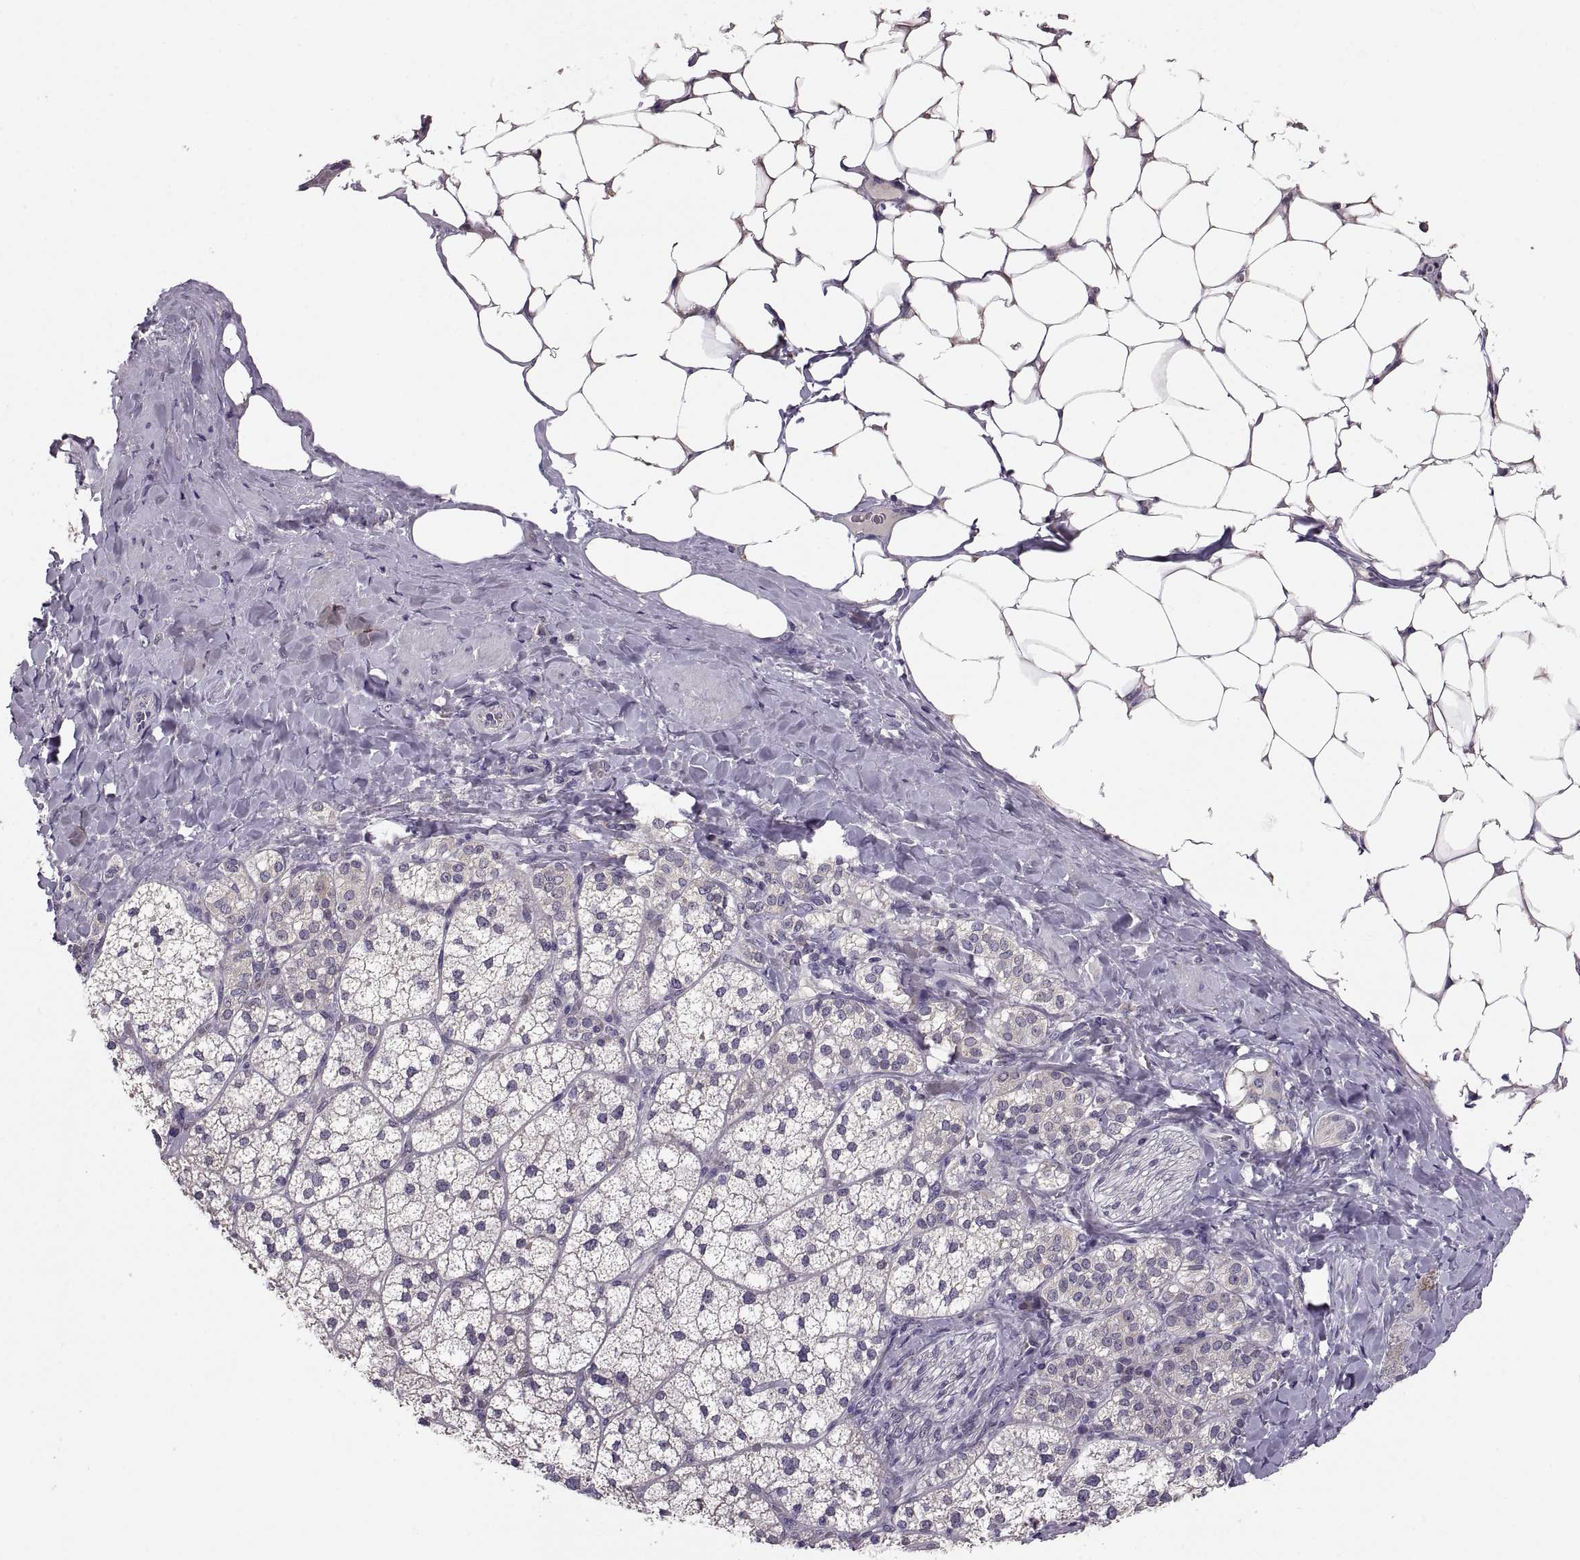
{"staining": {"intensity": "negative", "quantity": "none", "location": "none"}, "tissue": "adrenal gland", "cell_type": "Glandular cells", "image_type": "normal", "snomed": [{"axis": "morphology", "description": "Normal tissue, NOS"}, {"axis": "topography", "description": "Adrenal gland"}], "caption": "Human adrenal gland stained for a protein using IHC shows no staining in glandular cells.", "gene": "ACSBG2", "patient": {"sex": "male", "age": 53}}